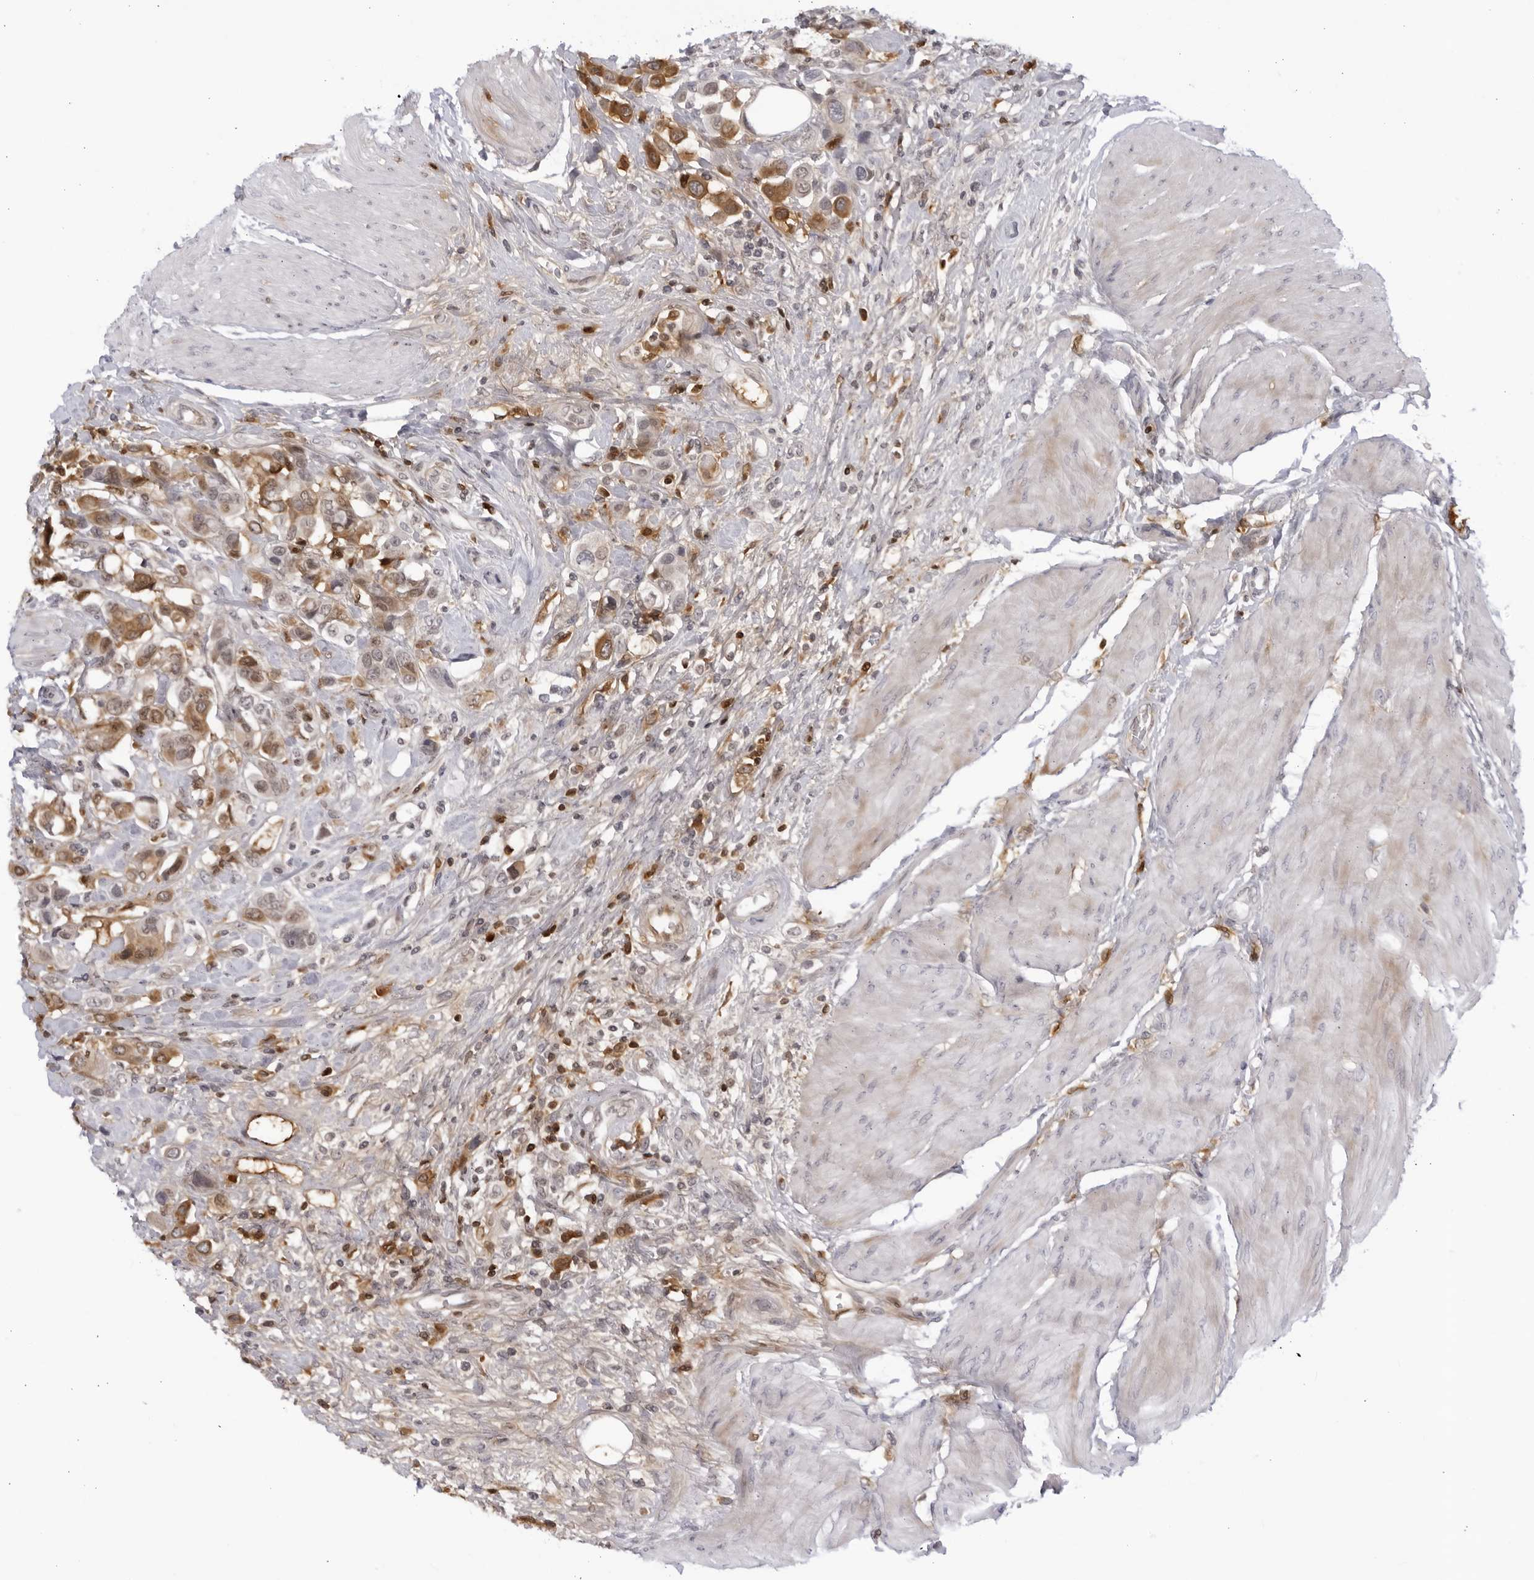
{"staining": {"intensity": "moderate", "quantity": ">75%", "location": "cytoplasmic/membranous"}, "tissue": "urothelial cancer", "cell_type": "Tumor cells", "image_type": "cancer", "snomed": [{"axis": "morphology", "description": "Urothelial carcinoma, High grade"}, {"axis": "topography", "description": "Urinary bladder"}], "caption": "Protein expression by IHC exhibits moderate cytoplasmic/membranous staining in about >75% of tumor cells in high-grade urothelial carcinoma.", "gene": "CNBD1", "patient": {"sex": "male", "age": 50}}